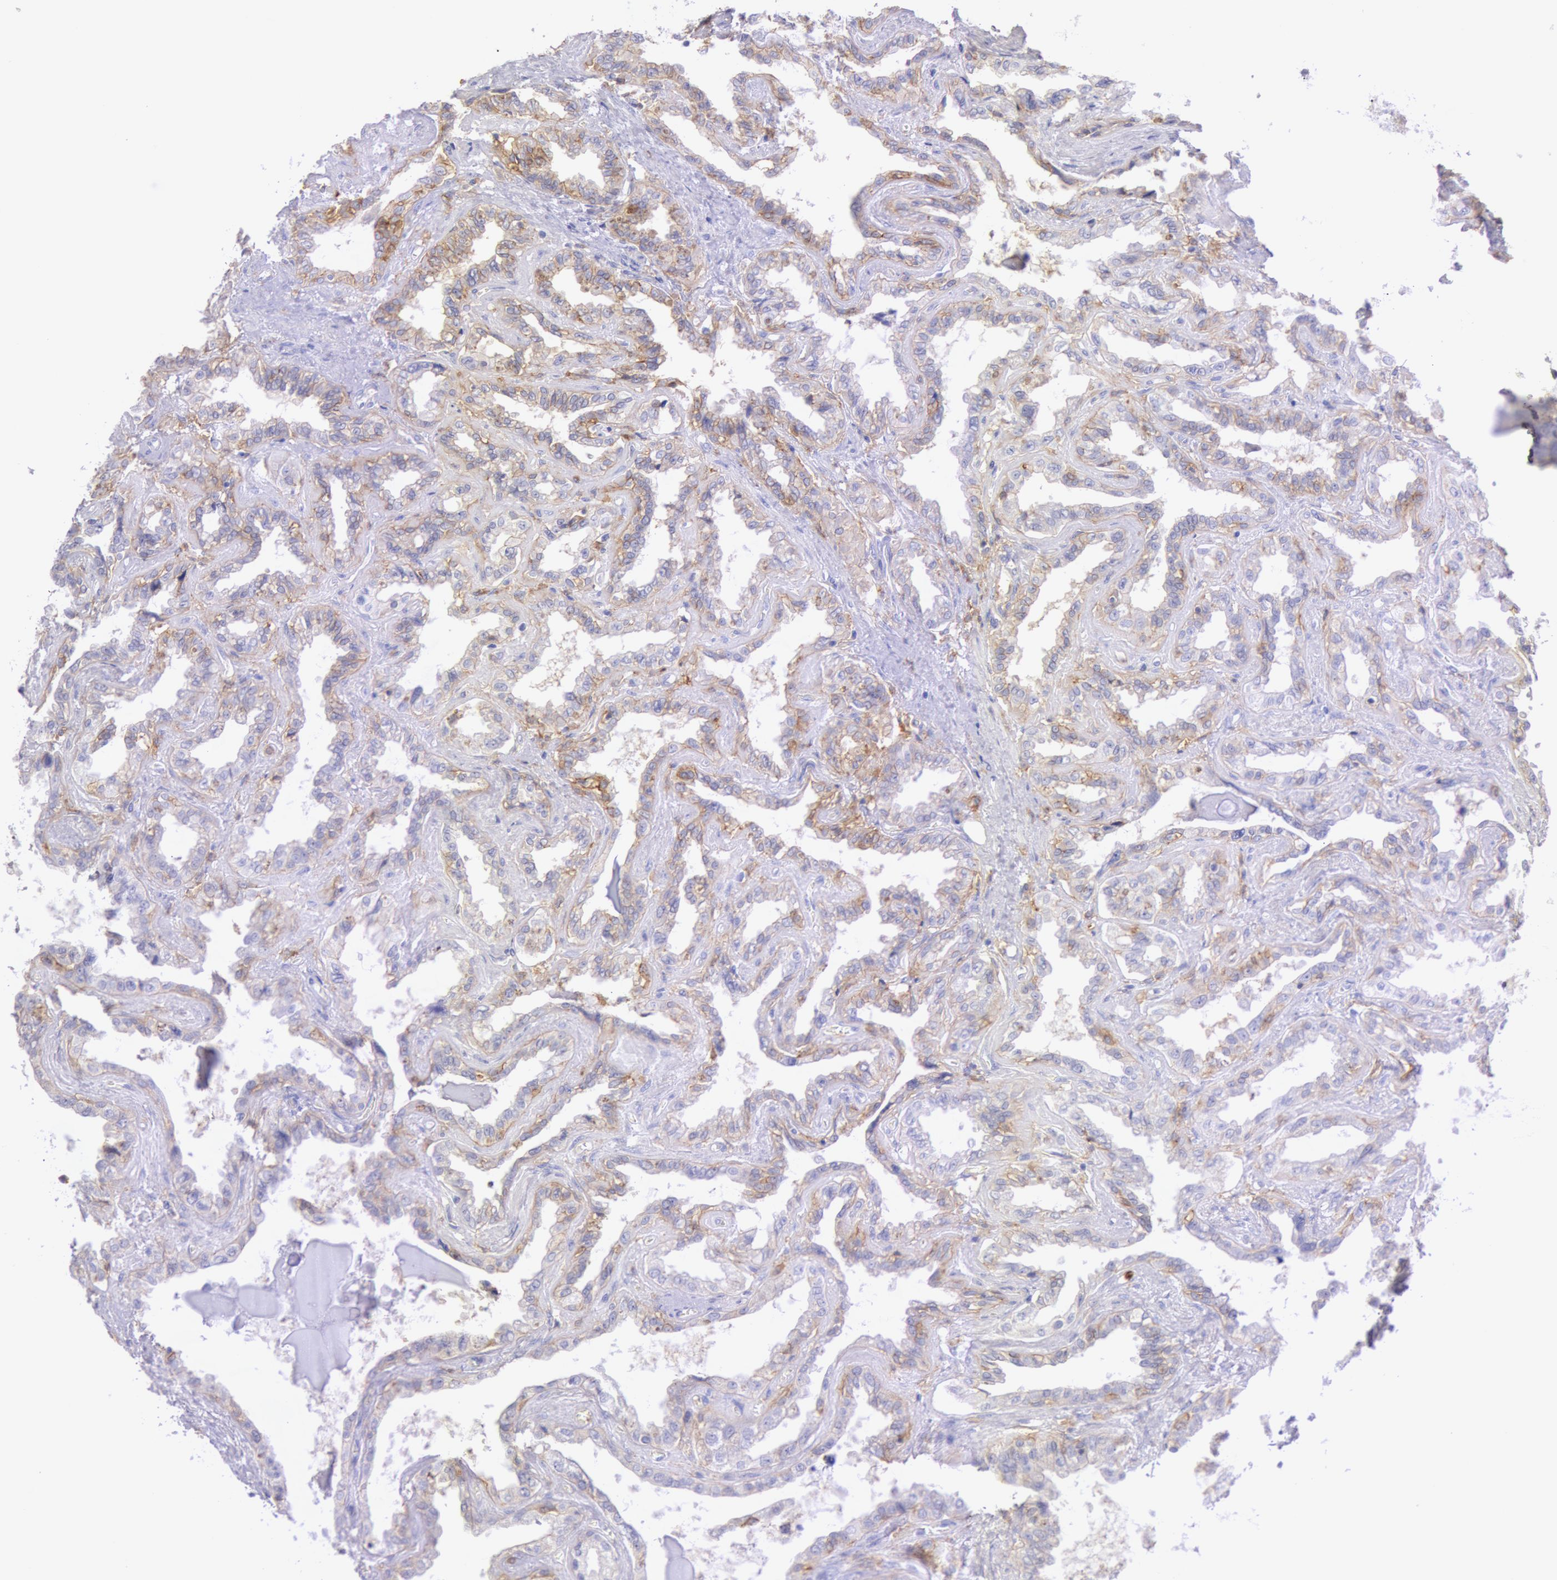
{"staining": {"intensity": "weak", "quantity": "<25%", "location": "cytoplasmic/membranous"}, "tissue": "seminal vesicle", "cell_type": "Glandular cells", "image_type": "normal", "snomed": [{"axis": "morphology", "description": "Normal tissue, NOS"}, {"axis": "morphology", "description": "Inflammation, NOS"}, {"axis": "topography", "description": "Urinary bladder"}, {"axis": "topography", "description": "Prostate"}, {"axis": "topography", "description": "Seminal veicle"}], "caption": "An immunohistochemistry (IHC) histopathology image of normal seminal vesicle is shown. There is no staining in glandular cells of seminal vesicle. (Stains: DAB (3,3'-diaminobenzidine) immunohistochemistry (IHC) with hematoxylin counter stain, Microscopy: brightfield microscopy at high magnification).", "gene": "LYN", "patient": {"sex": "male", "age": 82}}